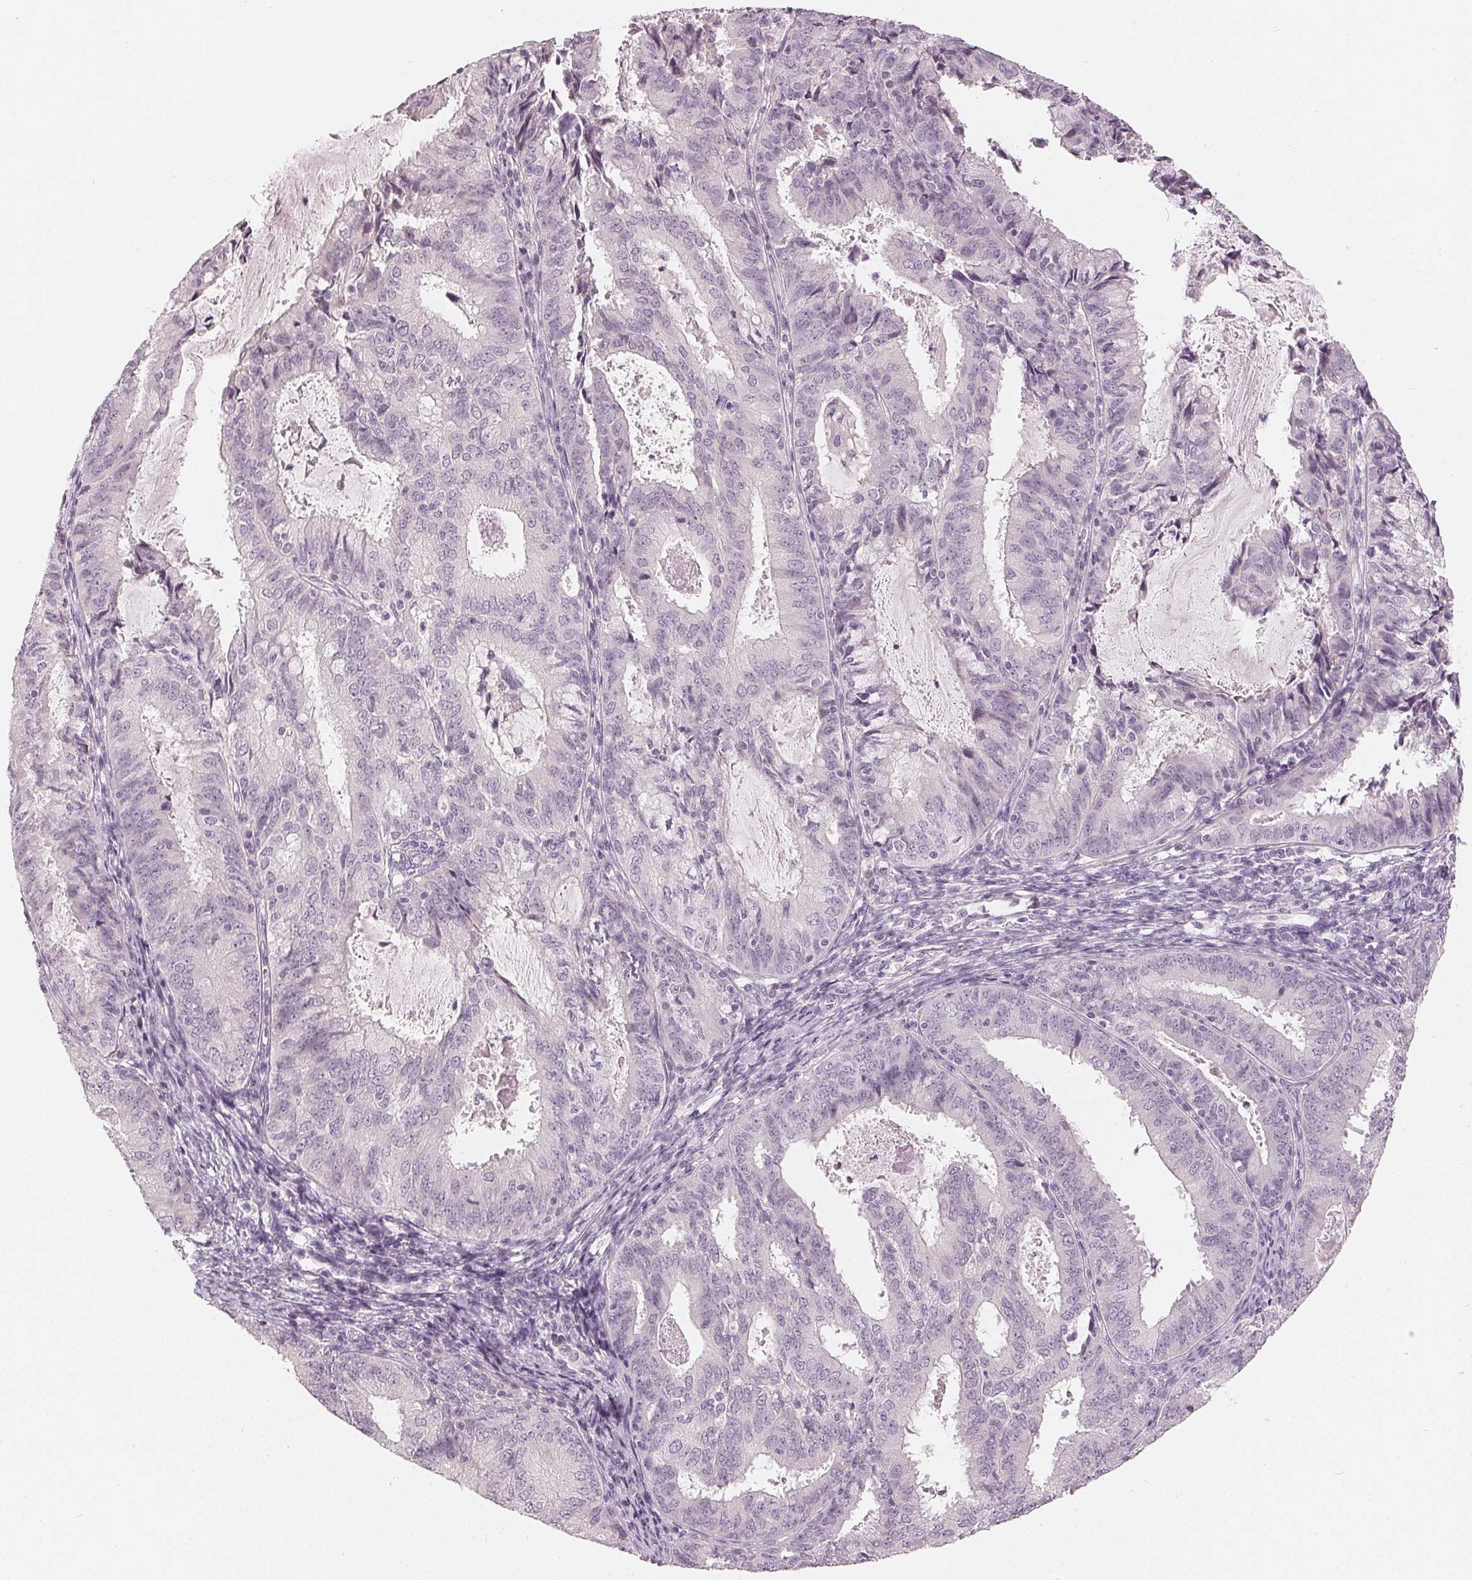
{"staining": {"intensity": "negative", "quantity": "none", "location": "none"}, "tissue": "endometrial cancer", "cell_type": "Tumor cells", "image_type": "cancer", "snomed": [{"axis": "morphology", "description": "Adenocarcinoma, NOS"}, {"axis": "topography", "description": "Endometrium"}], "caption": "DAB (3,3'-diaminobenzidine) immunohistochemical staining of human endometrial cancer exhibits no significant expression in tumor cells.", "gene": "TRIM60", "patient": {"sex": "female", "age": 57}}